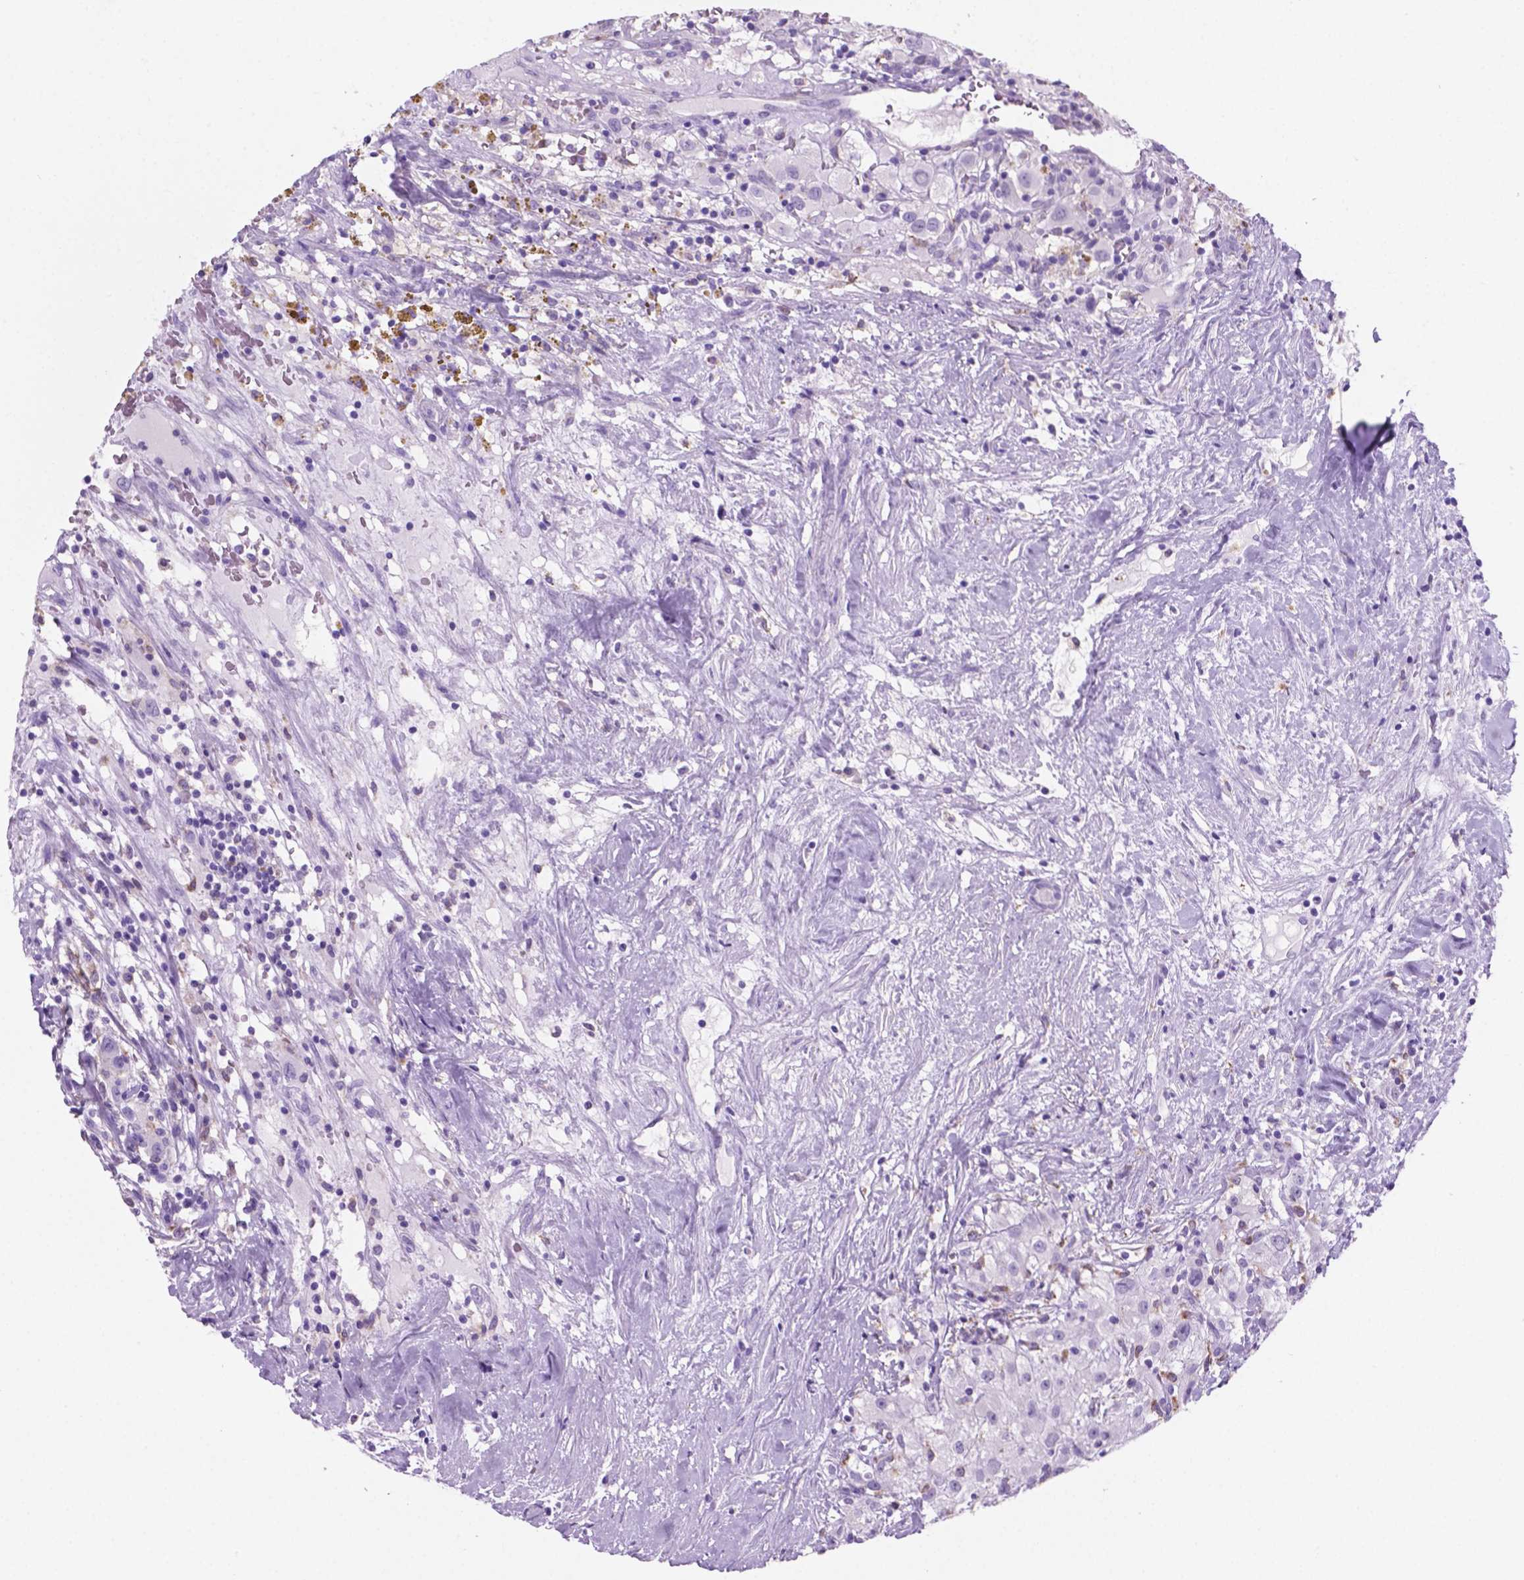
{"staining": {"intensity": "negative", "quantity": "none", "location": "none"}, "tissue": "renal cancer", "cell_type": "Tumor cells", "image_type": "cancer", "snomed": [{"axis": "morphology", "description": "Adenocarcinoma, NOS"}, {"axis": "topography", "description": "Kidney"}], "caption": "A photomicrograph of renal cancer stained for a protein displays no brown staining in tumor cells.", "gene": "GRIN2B", "patient": {"sex": "female", "age": 67}}